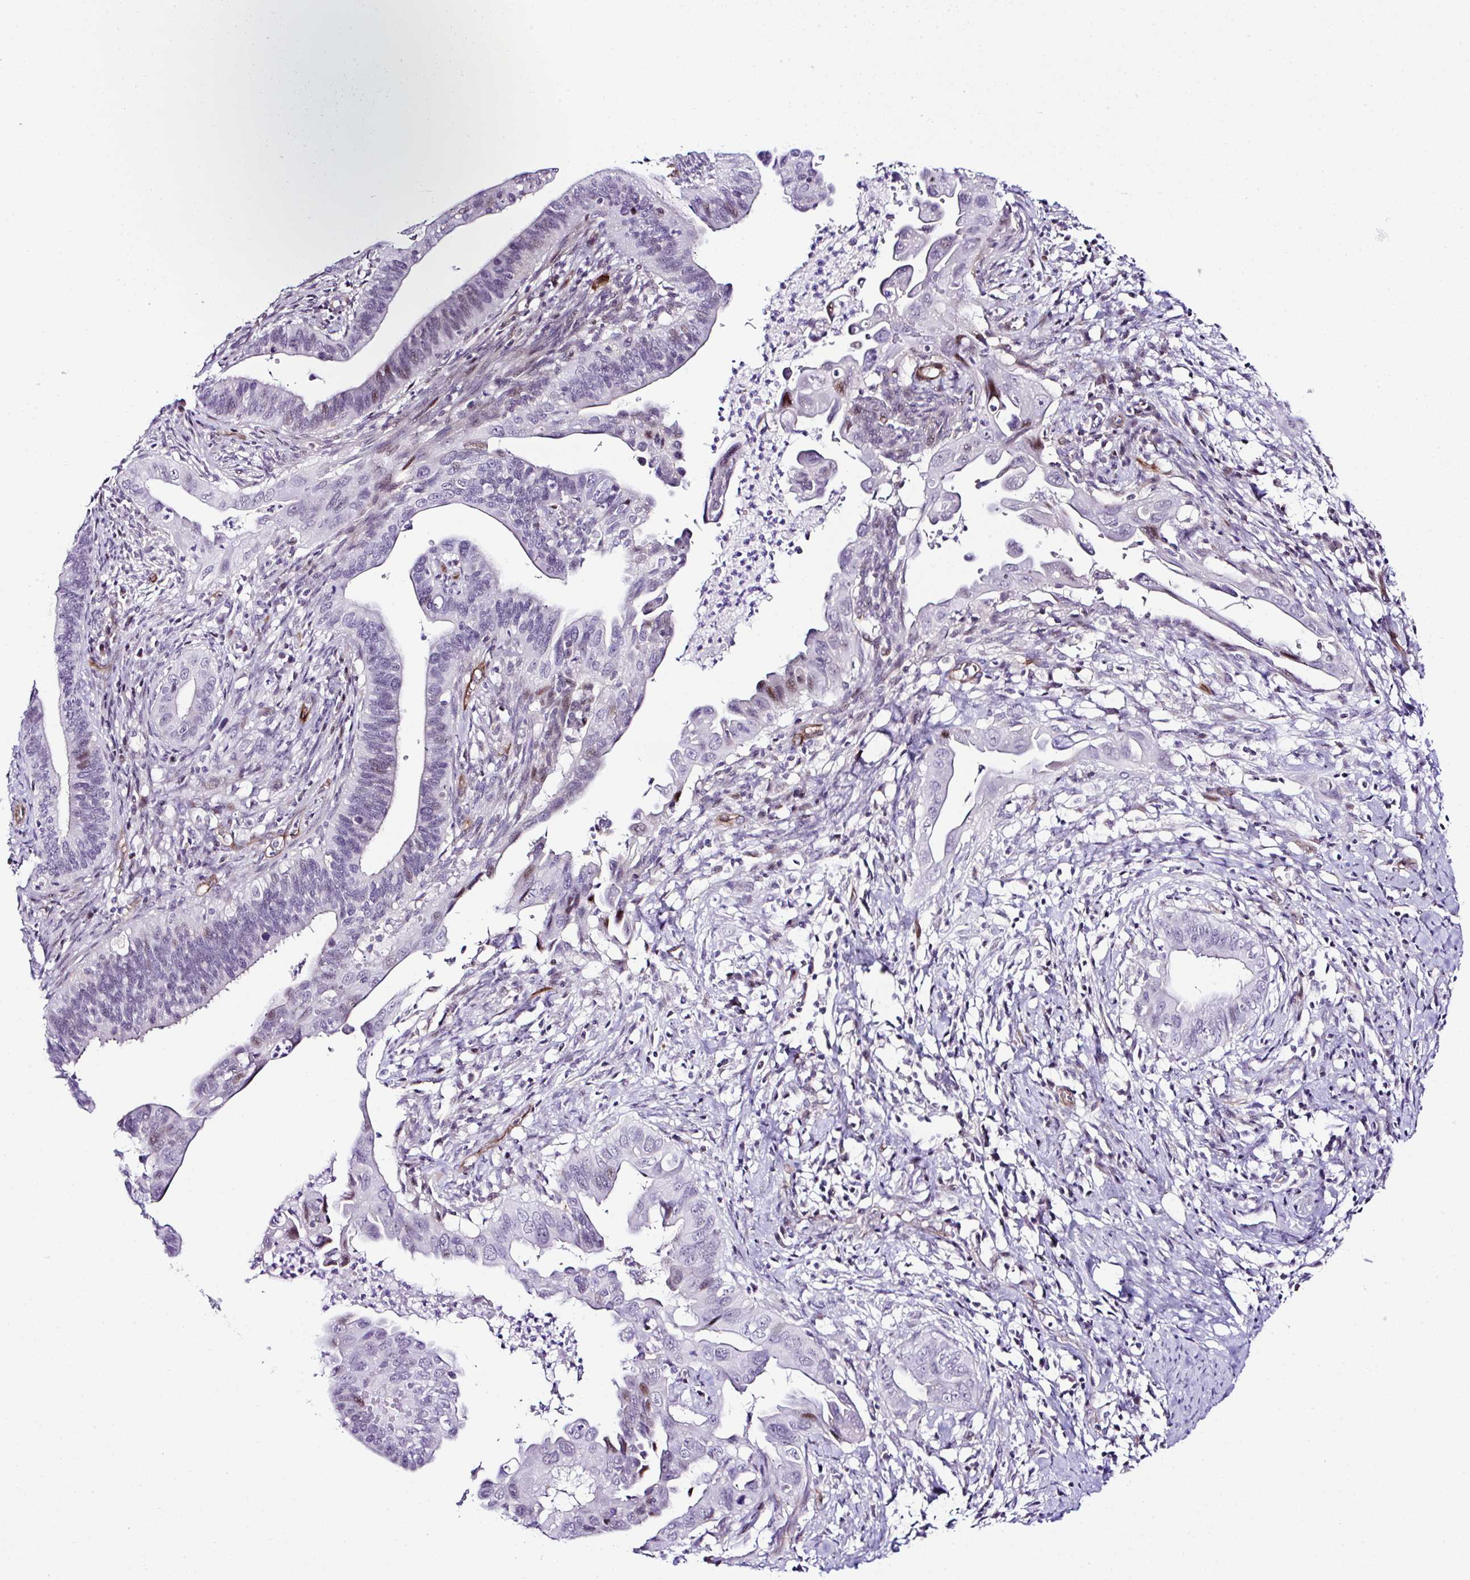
{"staining": {"intensity": "moderate", "quantity": "<25%", "location": "nuclear"}, "tissue": "cervical cancer", "cell_type": "Tumor cells", "image_type": "cancer", "snomed": [{"axis": "morphology", "description": "Adenocarcinoma, NOS"}, {"axis": "topography", "description": "Cervix"}], "caption": "This image exhibits immunohistochemistry staining of human cervical adenocarcinoma, with low moderate nuclear positivity in about <25% of tumor cells.", "gene": "FBXO34", "patient": {"sex": "female", "age": 42}}